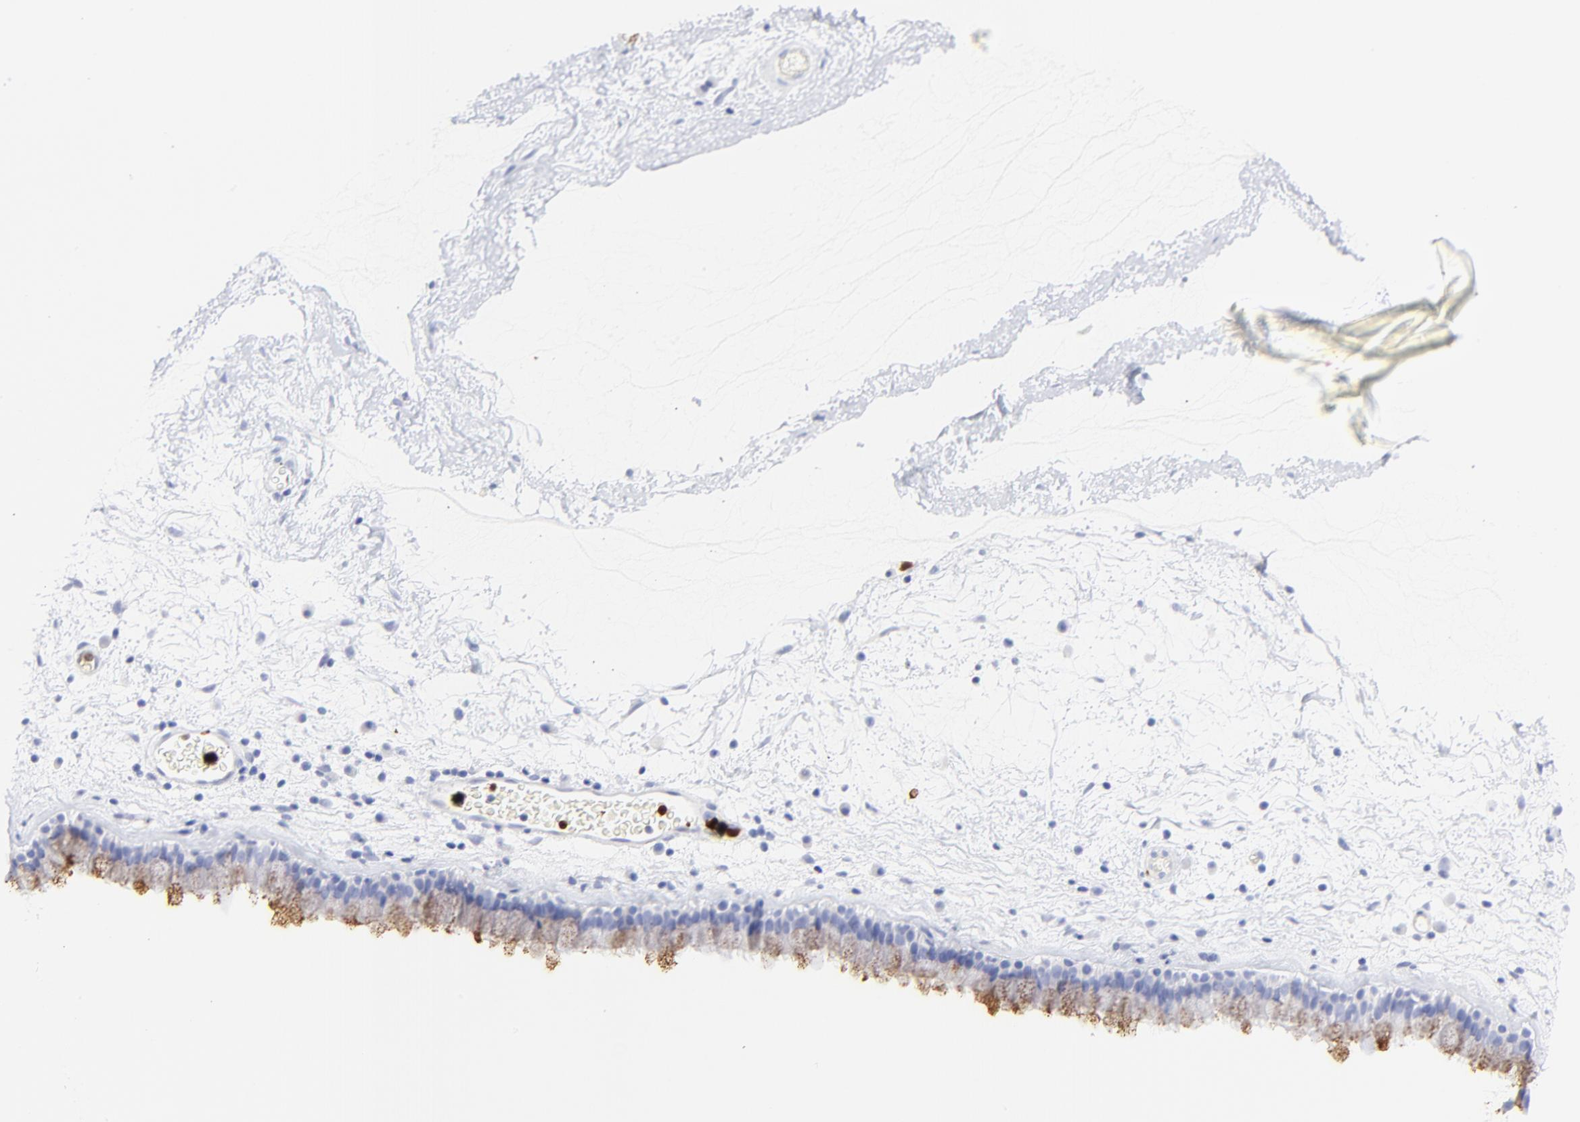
{"staining": {"intensity": "weak", "quantity": "<25%", "location": "cytoplasmic/membranous"}, "tissue": "nasopharynx", "cell_type": "Respiratory epithelial cells", "image_type": "normal", "snomed": [{"axis": "morphology", "description": "Normal tissue, NOS"}, {"axis": "morphology", "description": "Inflammation, NOS"}, {"axis": "topography", "description": "Nasopharynx"}], "caption": "IHC of normal nasopharynx exhibits no expression in respiratory epithelial cells.", "gene": "S100A12", "patient": {"sex": "male", "age": 48}}